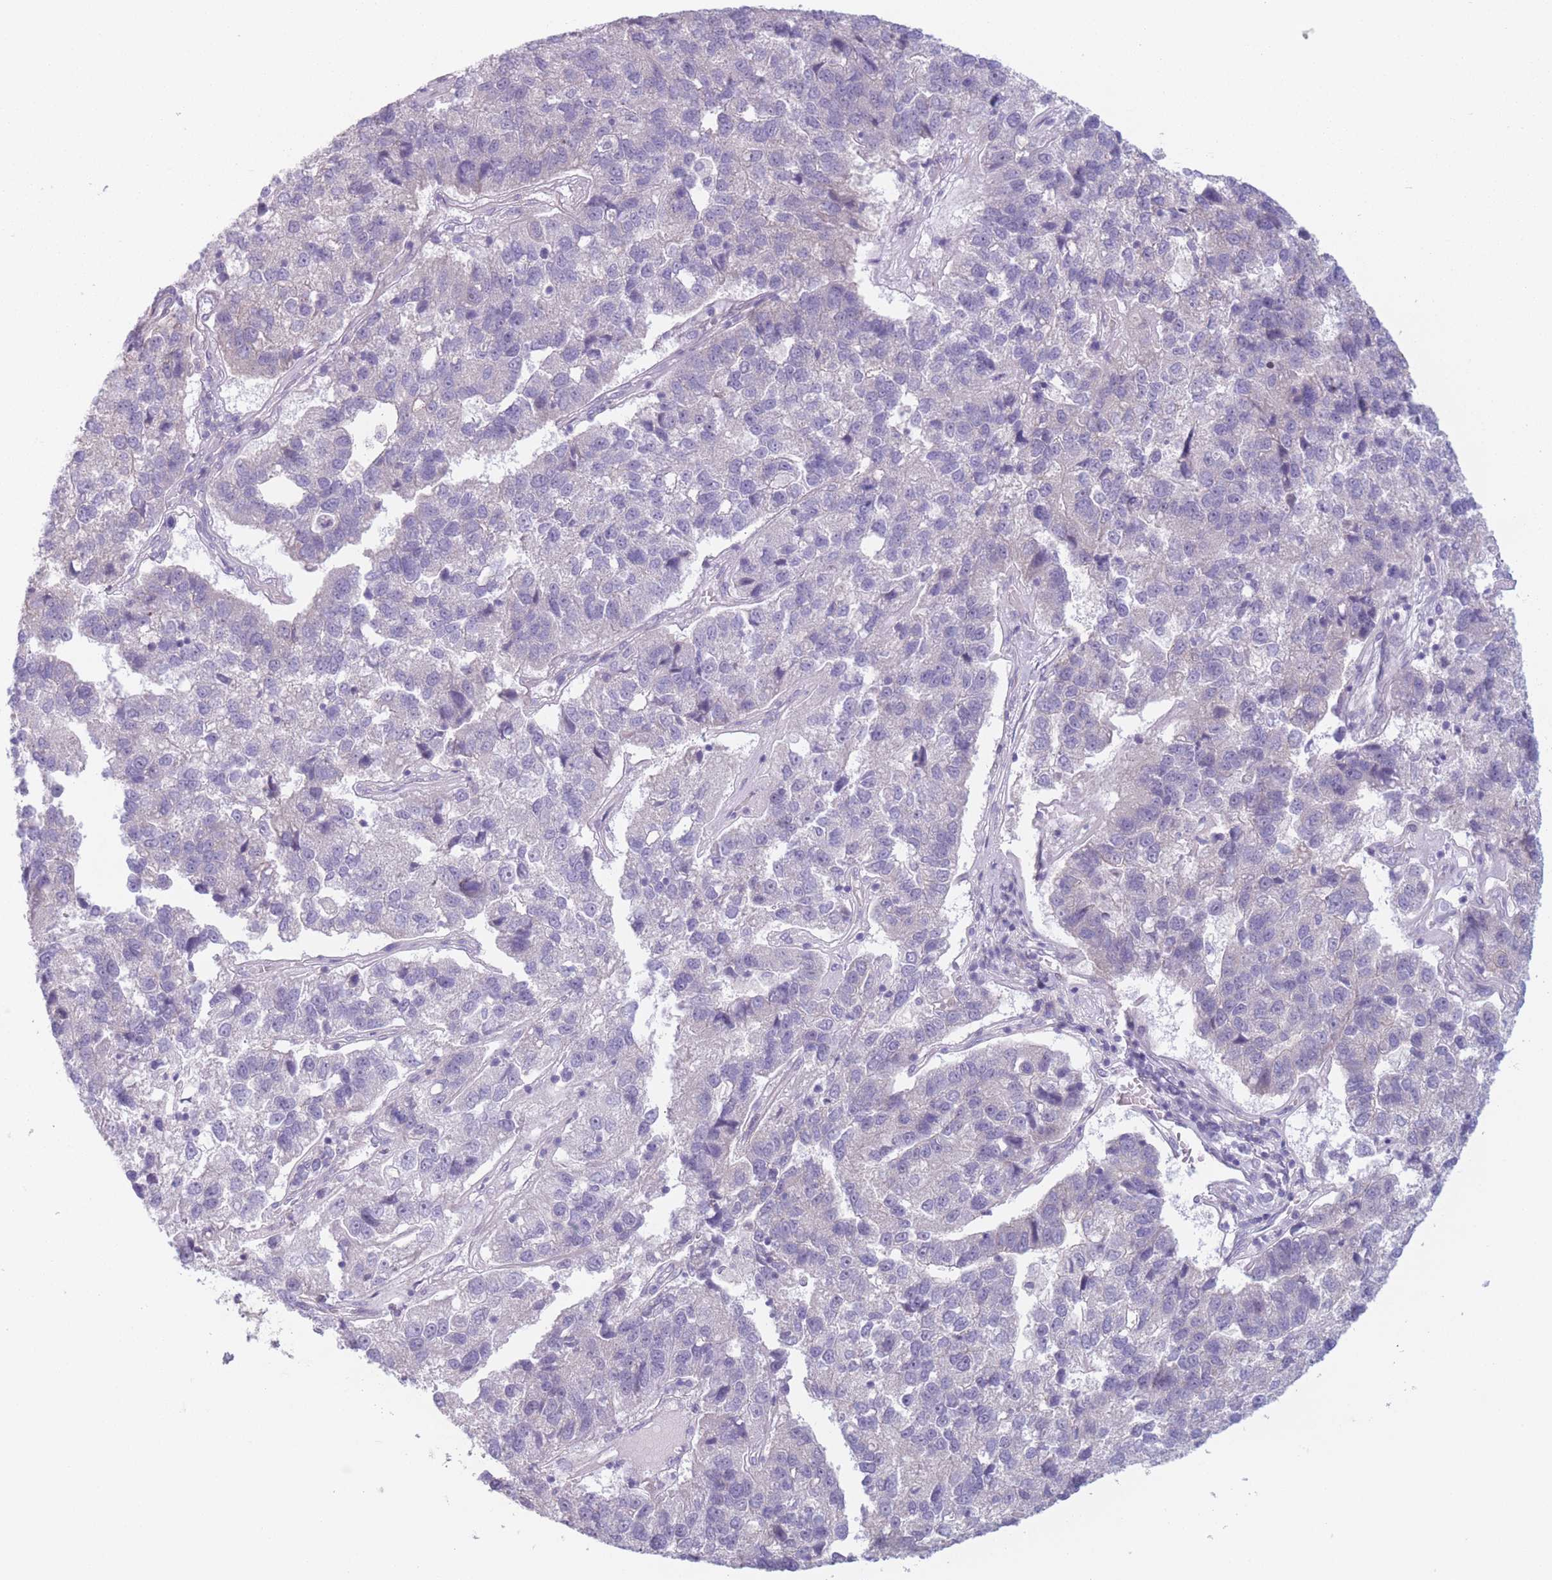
{"staining": {"intensity": "negative", "quantity": "none", "location": "none"}, "tissue": "pancreatic cancer", "cell_type": "Tumor cells", "image_type": "cancer", "snomed": [{"axis": "morphology", "description": "Adenocarcinoma, NOS"}, {"axis": "topography", "description": "Pancreas"}], "caption": "High magnification brightfield microscopy of adenocarcinoma (pancreatic) stained with DAB (brown) and counterstained with hematoxylin (blue): tumor cells show no significant staining.", "gene": "ZNF439", "patient": {"sex": "female", "age": 61}}